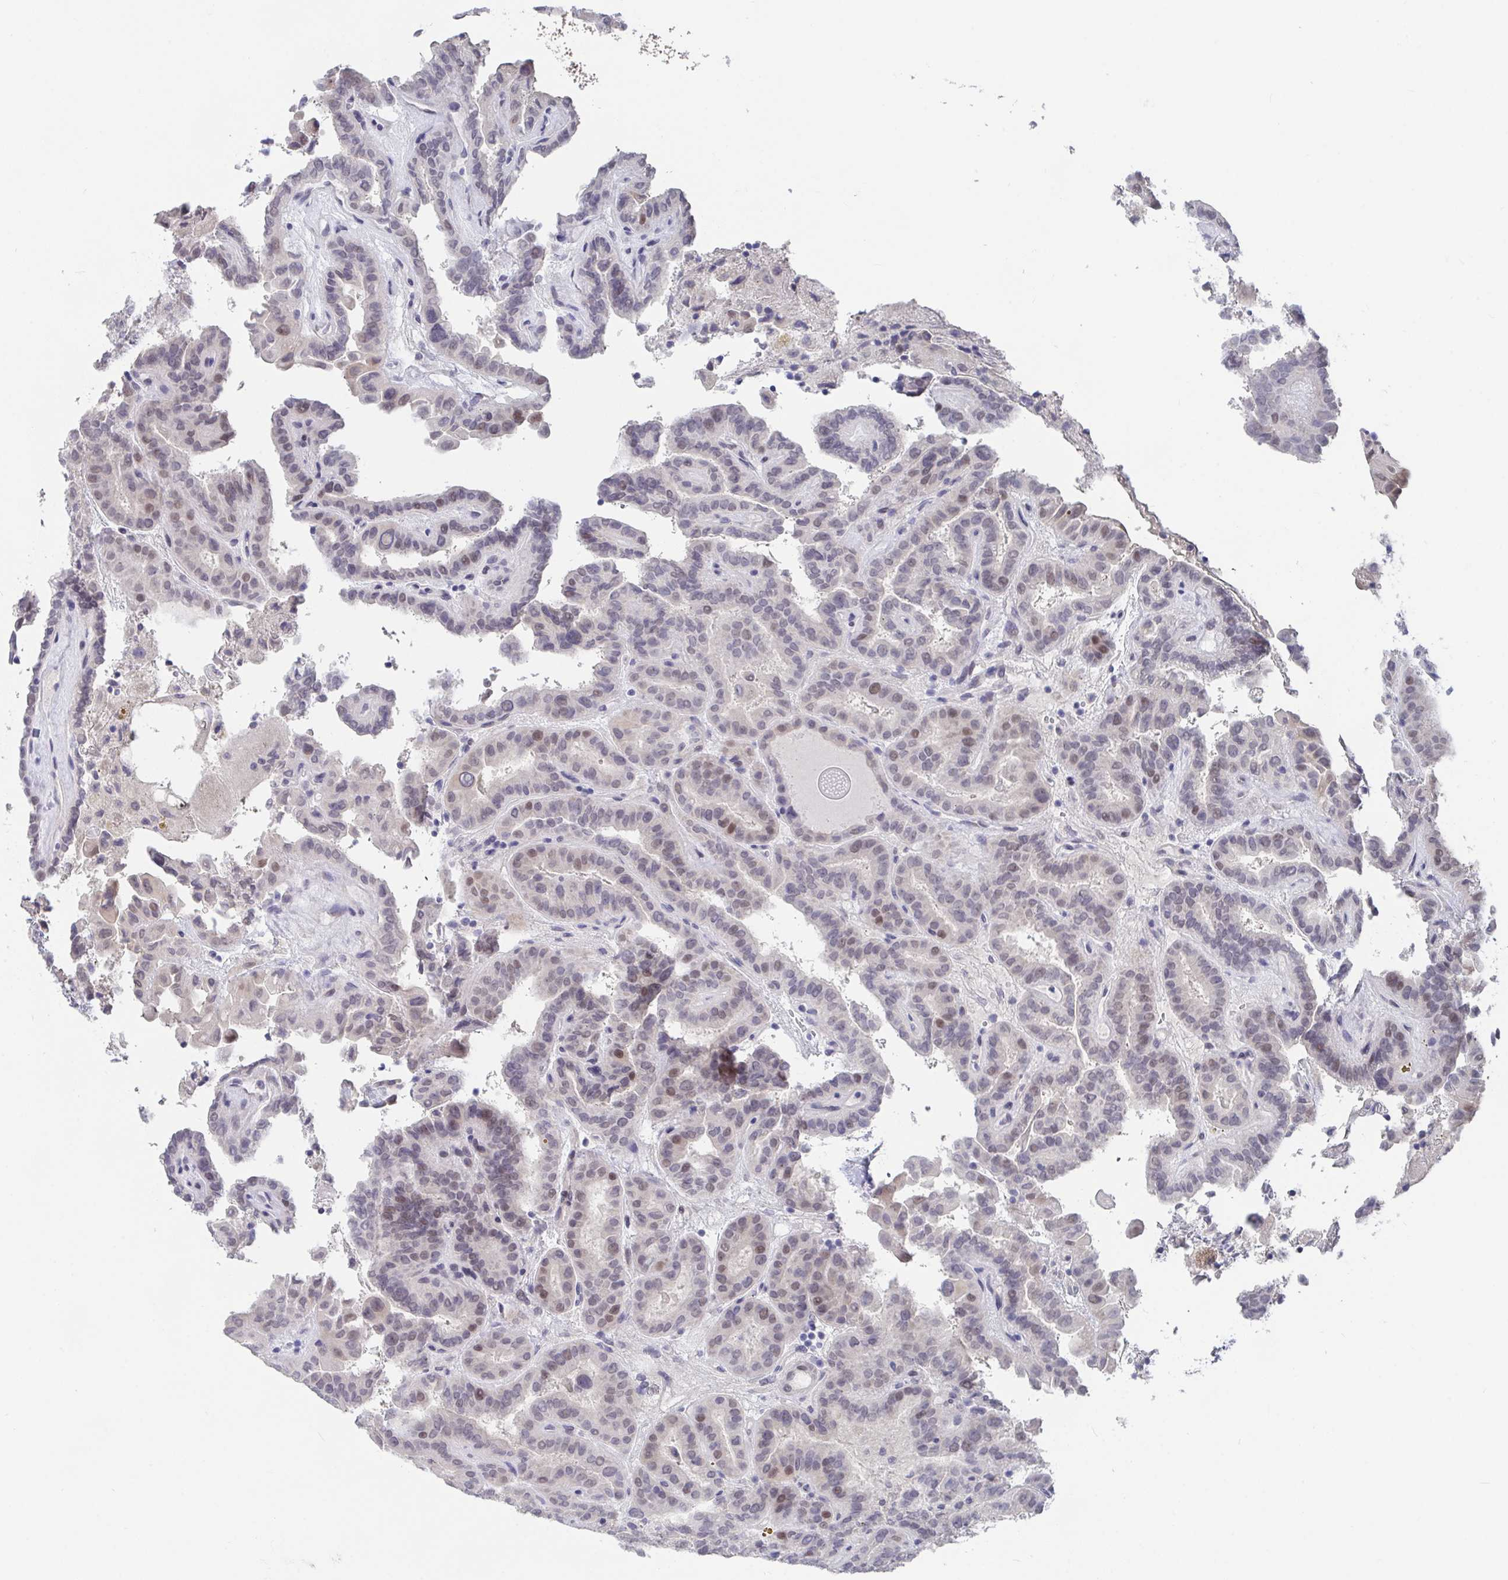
{"staining": {"intensity": "moderate", "quantity": "<25%", "location": "cytoplasmic/membranous,nuclear"}, "tissue": "thyroid cancer", "cell_type": "Tumor cells", "image_type": "cancer", "snomed": [{"axis": "morphology", "description": "Papillary adenocarcinoma, NOS"}, {"axis": "topography", "description": "Thyroid gland"}], "caption": "Immunohistochemical staining of thyroid papillary adenocarcinoma demonstrates moderate cytoplasmic/membranous and nuclear protein staining in approximately <25% of tumor cells.", "gene": "FAM156B", "patient": {"sex": "female", "age": 46}}